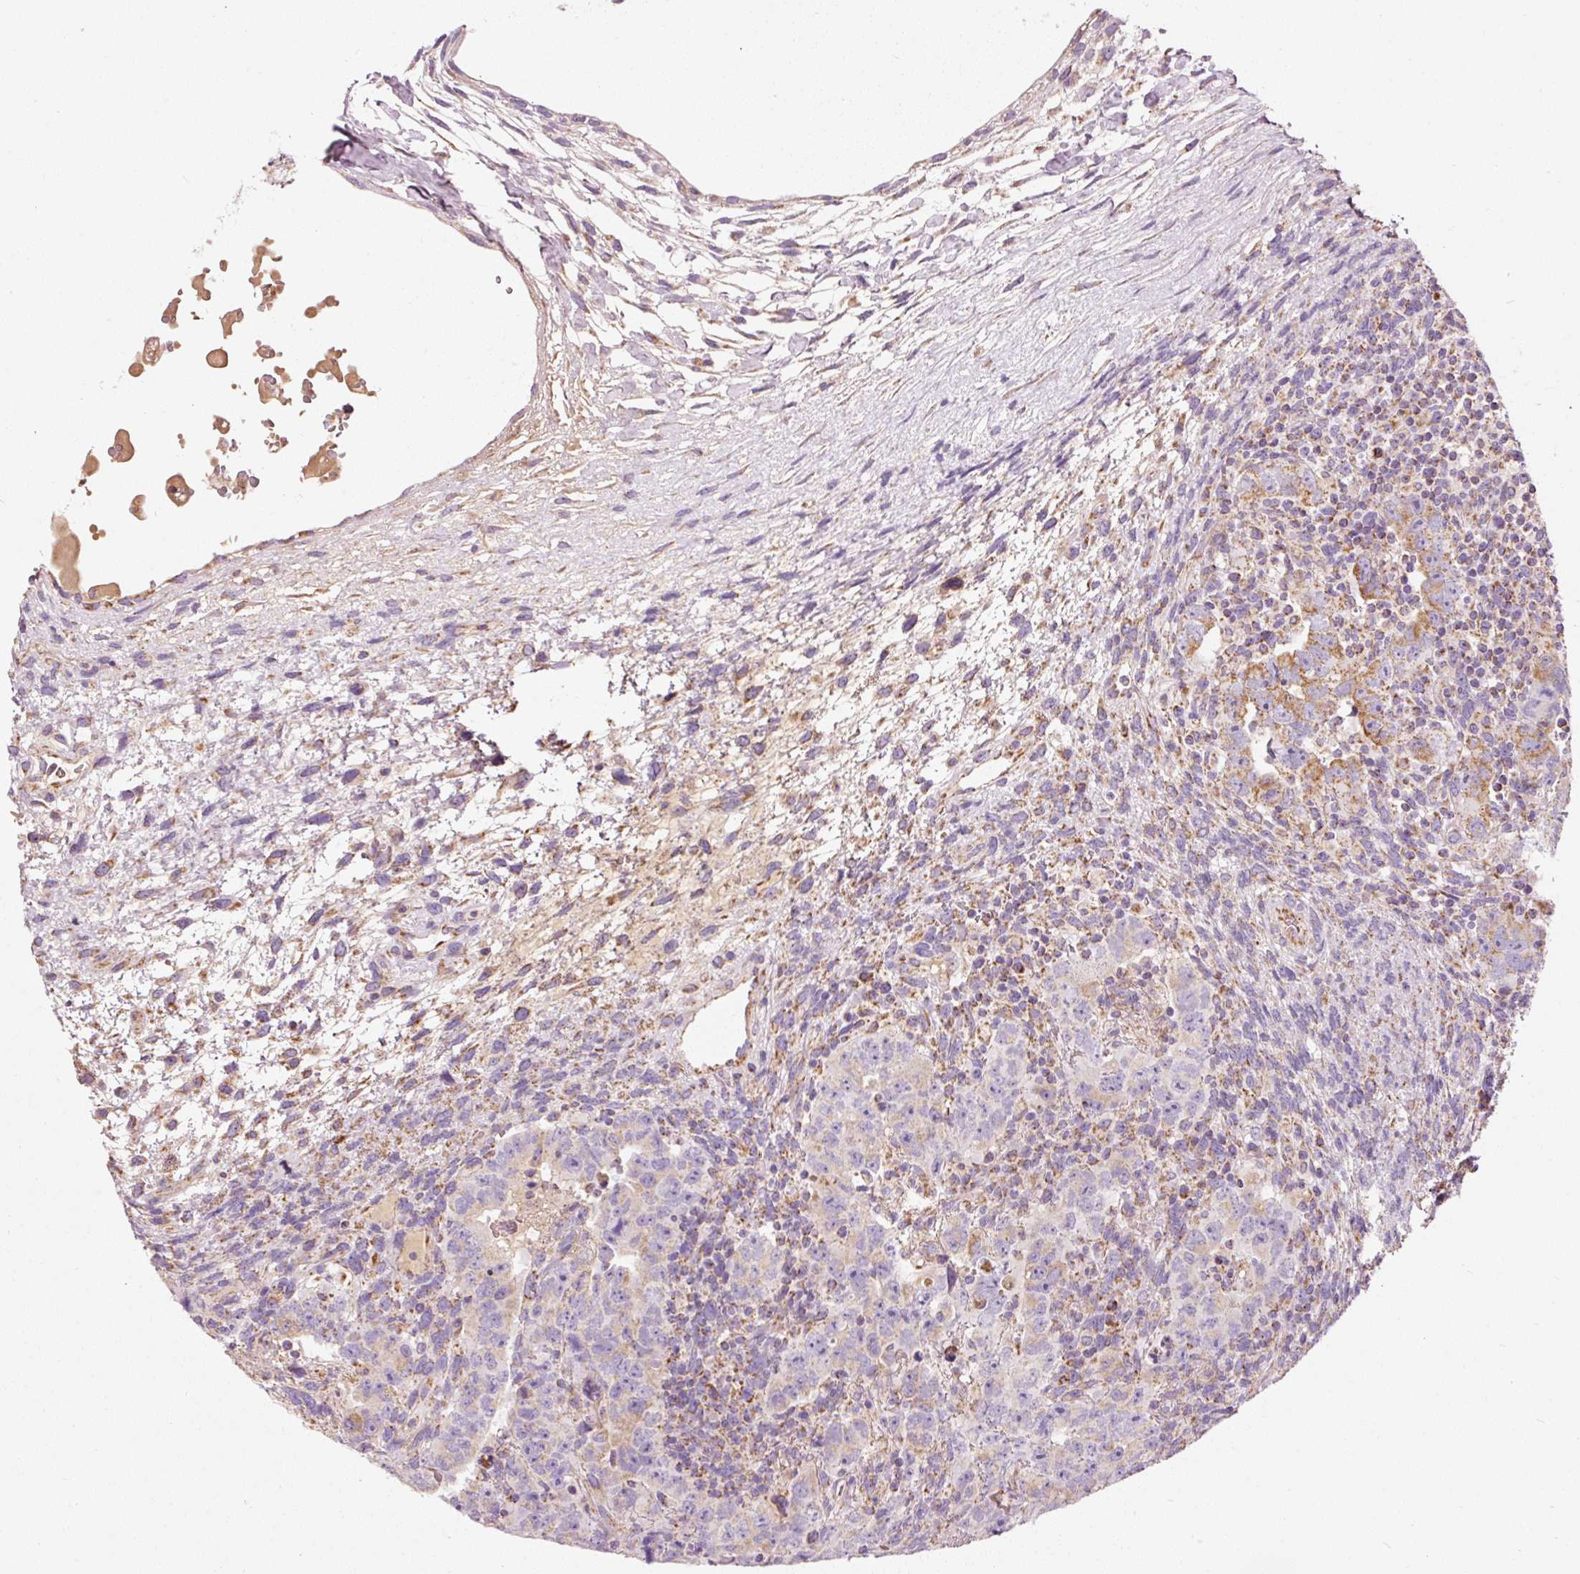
{"staining": {"intensity": "moderate", "quantity": "<25%", "location": "cytoplasmic/membranous"}, "tissue": "testis cancer", "cell_type": "Tumor cells", "image_type": "cancer", "snomed": [{"axis": "morphology", "description": "Carcinoma, Embryonal, NOS"}, {"axis": "topography", "description": "Testis"}], "caption": "About <25% of tumor cells in testis cancer reveal moderate cytoplasmic/membranous protein expression as visualized by brown immunohistochemical staining.", "gene": "NDUFB4", "patient": {"sex": "male", "age": 24}}